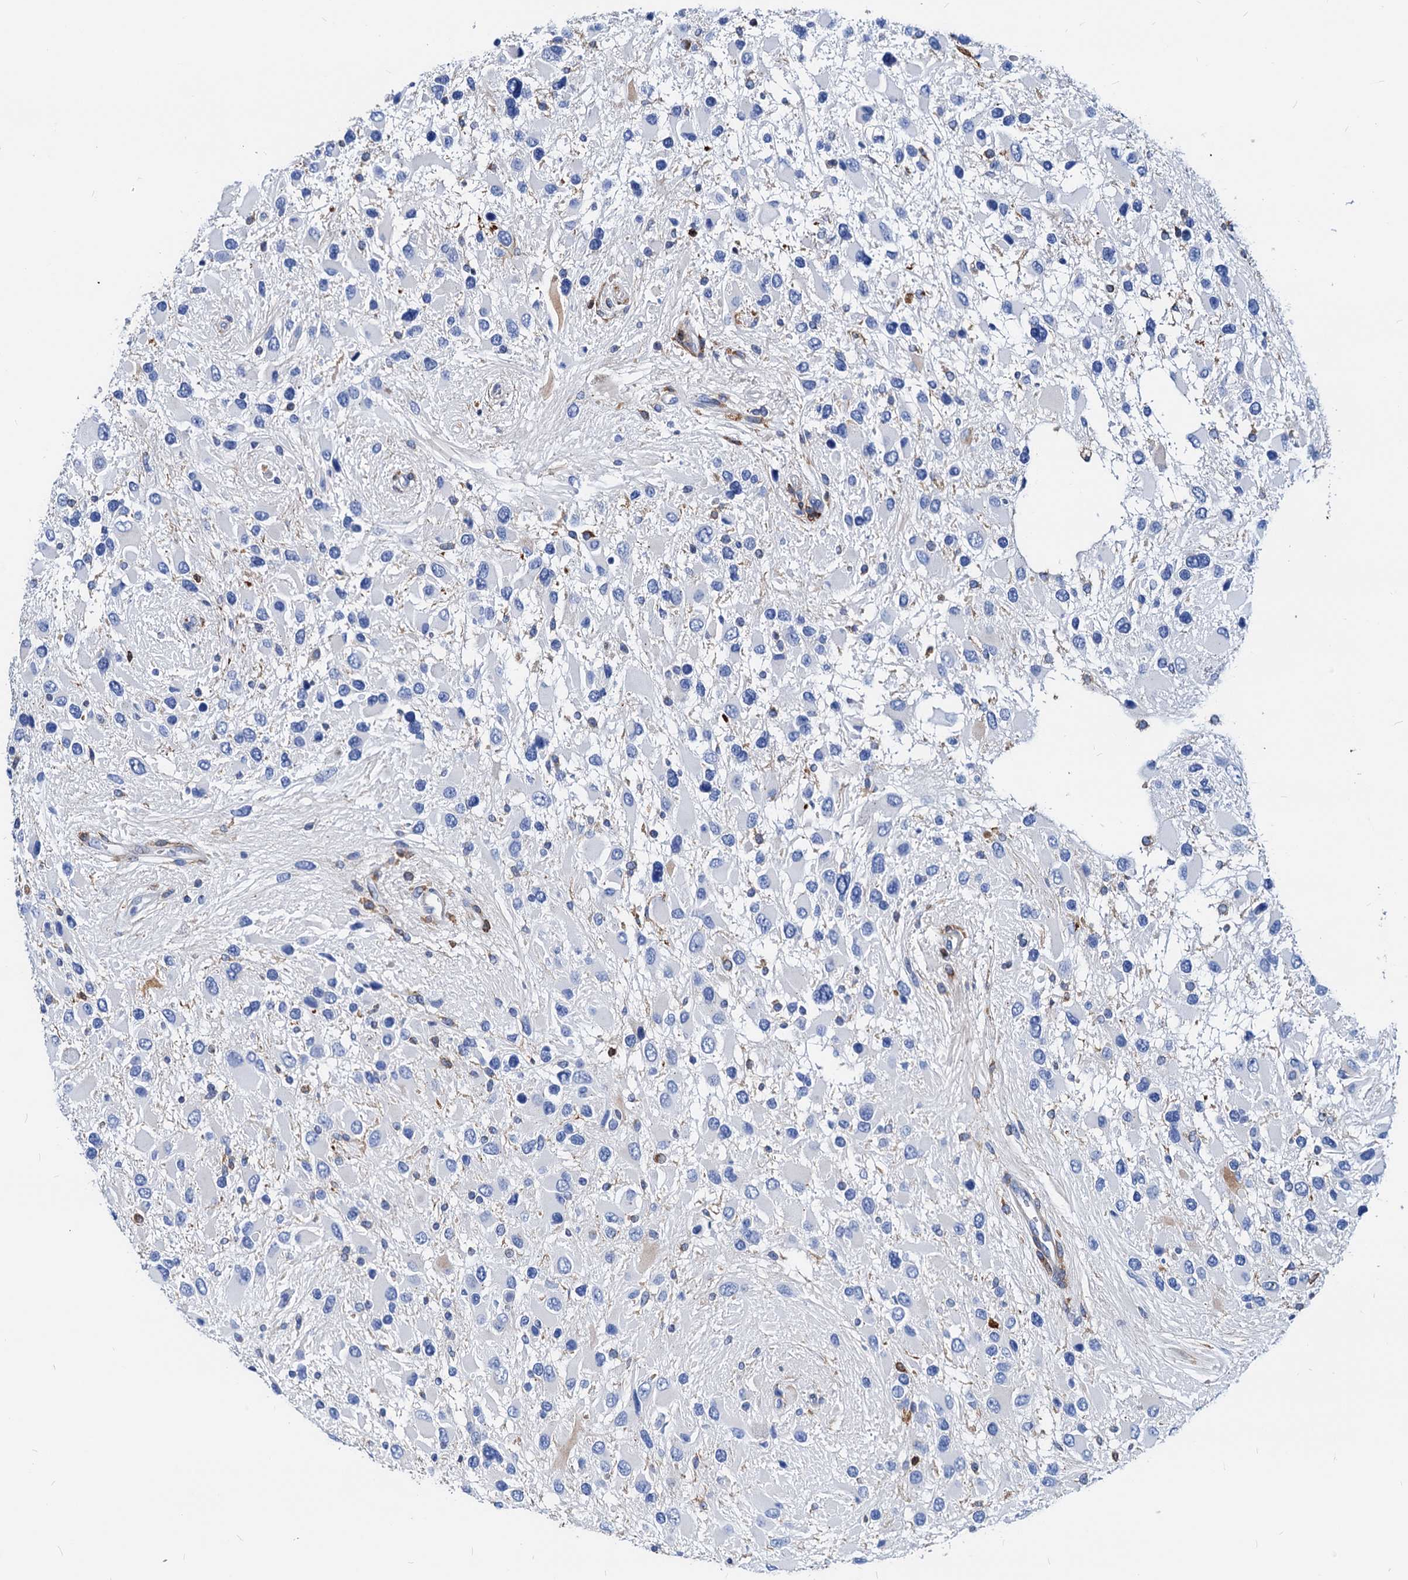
{"staining": {"intensity": "negative", "quantity": "none", "location": "none"}, "tissue": "glioma", "cell_type": "Tumor cells", "image_type": "cancer", "snomed": [{"axis": "morphology", "description": "Glioma, malignant, High grade"}, {"axis": "topography", "description": "Brain"}], "caption": "Immunohistochemical staining of human malignant glioma (high-grade) reveals no significant positivity in tumor cells. The staining was performed using DAB to visualize the protein expression in brown, while the nuclei were stained in blue with hematoxylin (Magnification: 20x).", "gene": "LCP2", "patient": {"sex": "male", "age": 53}}